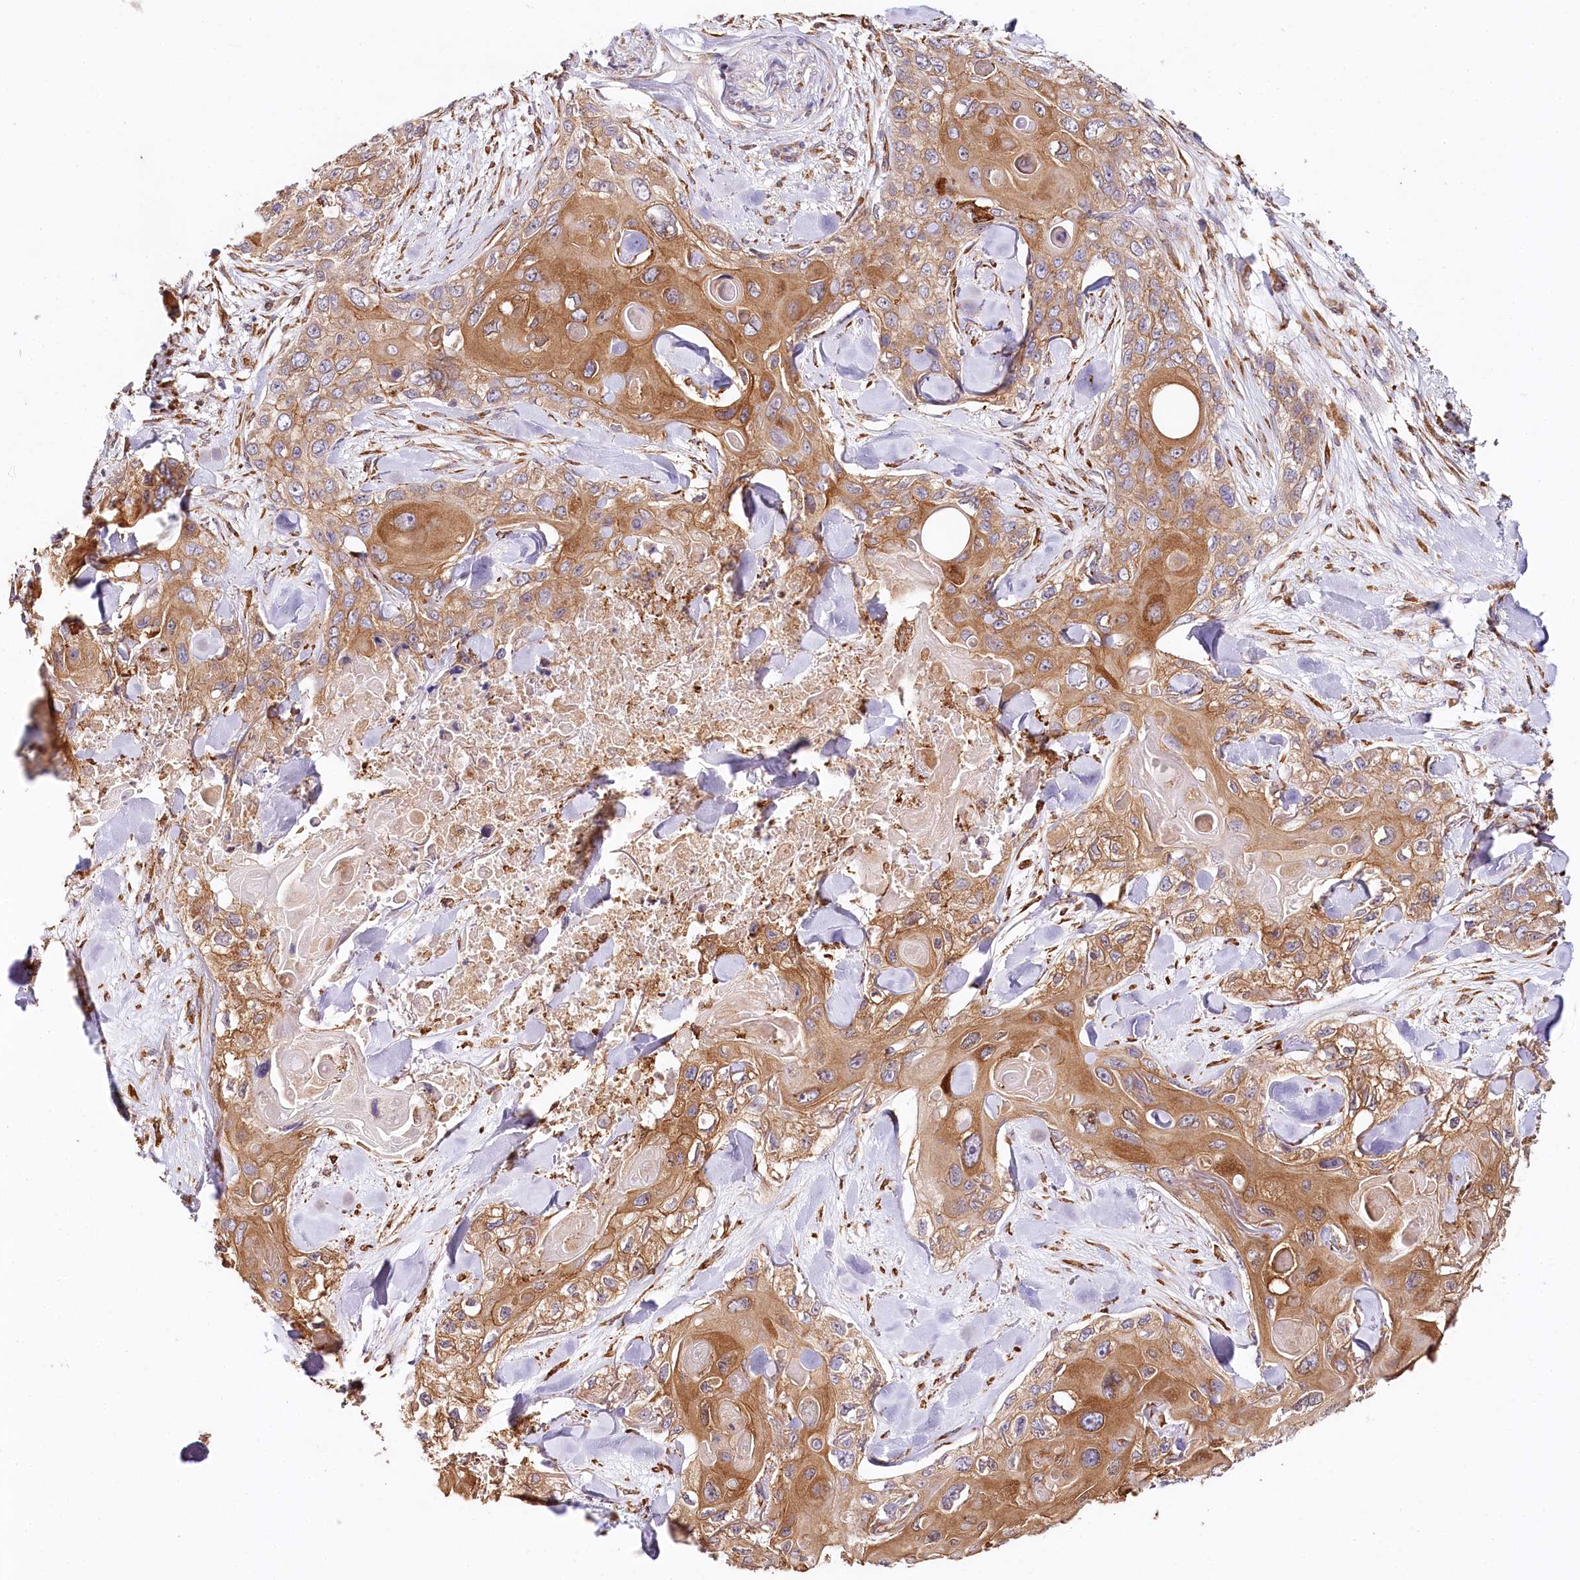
{"staining": {"intensity": "strong", "quantity": ">75%", "location": "cytoplasmic/membranous"}, "tissue": "skin cancer", "cell_type": "Tumor cells", "image_type": "cancer", "snomed": [{"axis": "morphology", "description": "Normal tissue, NOS"}, {"axis": "morphology", "description": "Squamous cell carcinoma, NOS"}, {"axis": "topography", "description": "Skin"}], "caption": "Immunohistochemistry of squamous cell carcinoma (skin) shows high levels of strong cytoplasmic/membranous positivity in approximately >75% of tumor cells.", "gene": "VEGFA", "patient": {"sex": "male", "age": 72}}